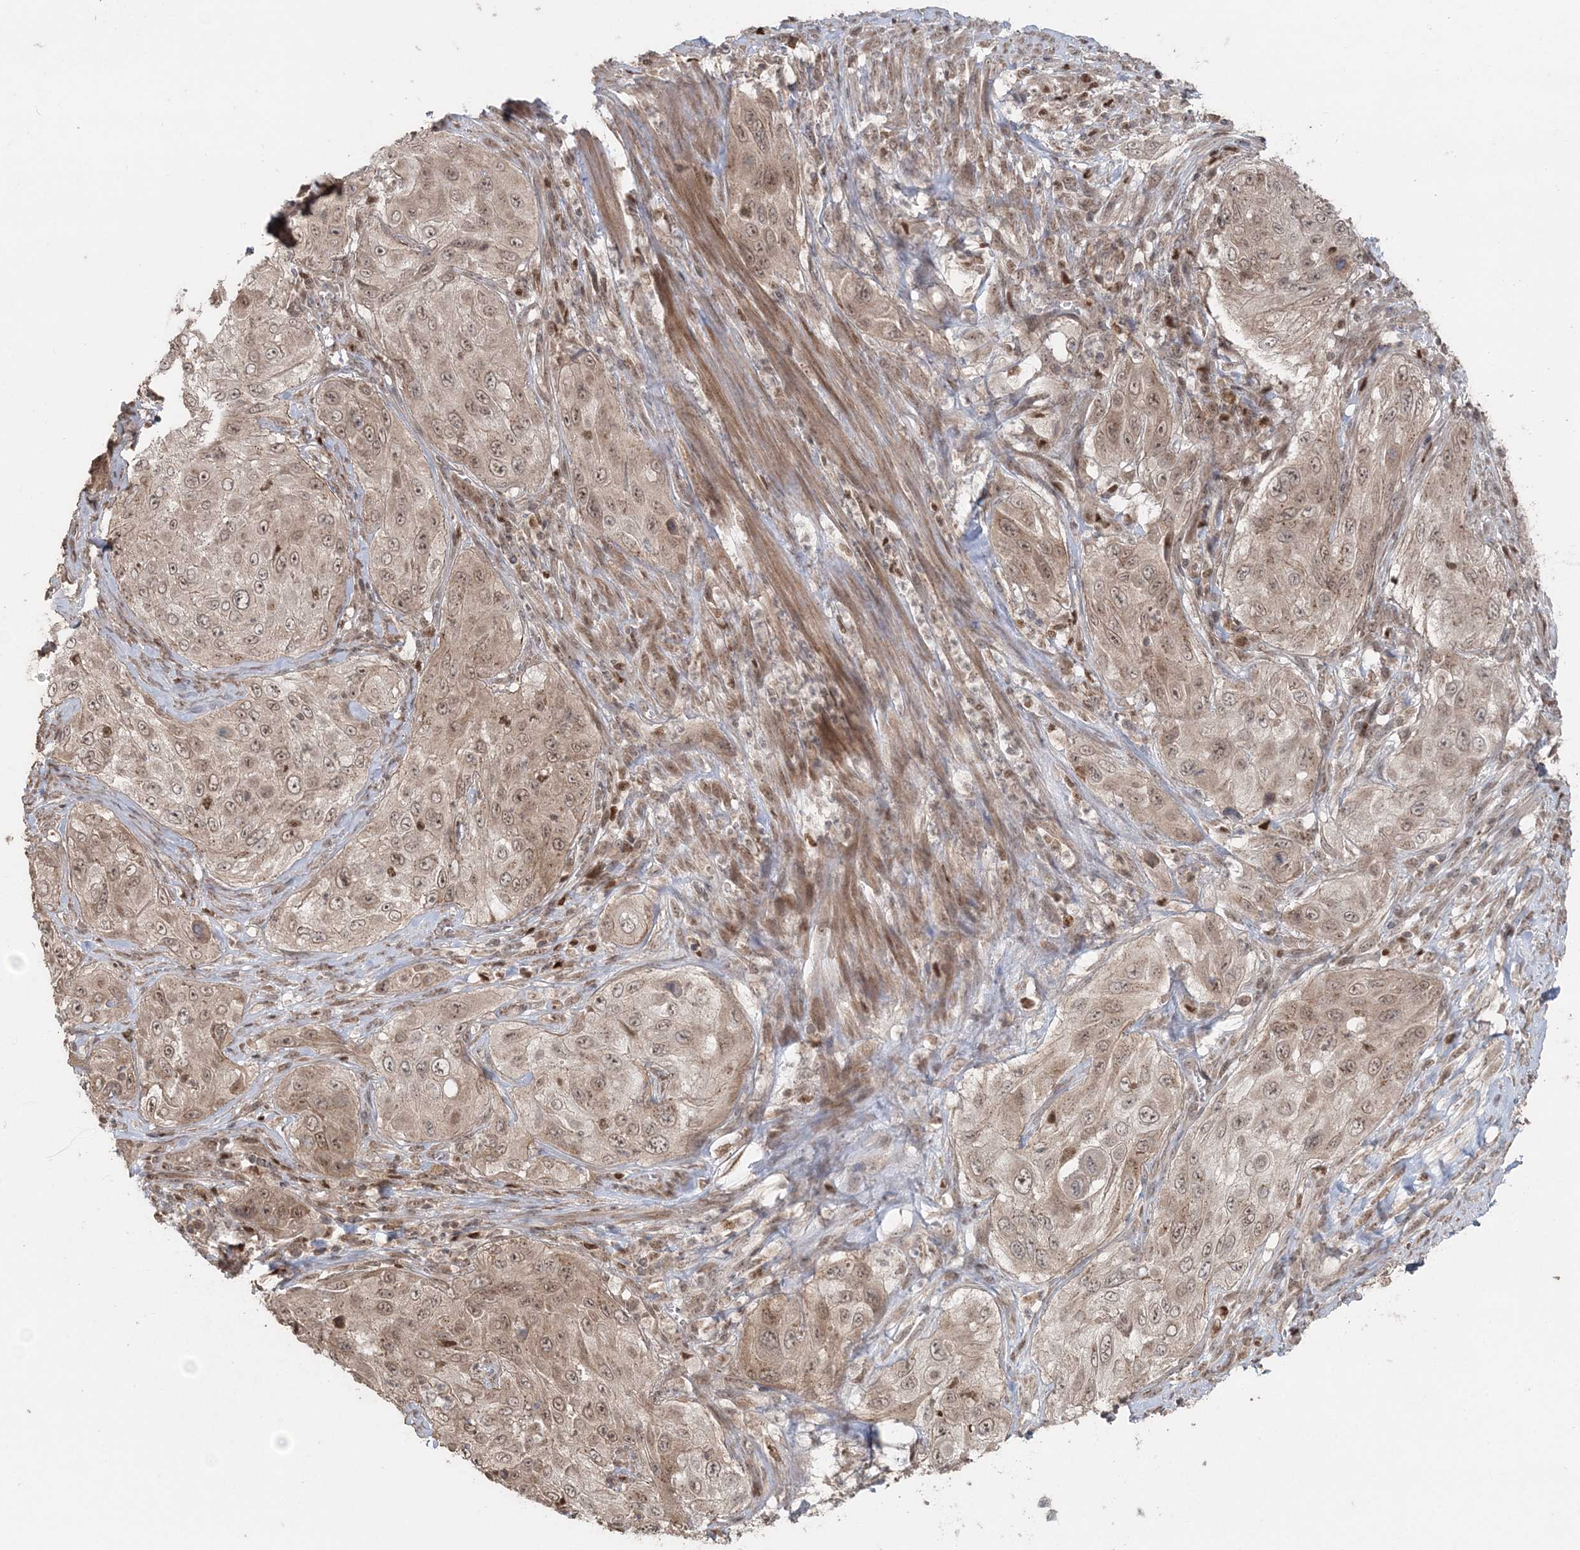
{"staining": {"intensity": "moderate", "quantity": ">75%", "location": "nuclear"}, "tissue": "cervical cancer", "cell_type": "Tumor cells", "image_type": "cancer", "snomed": [{"axis": "morphology", "description": "Squamous cell carcinoma, NOS"}, {"axis": "topography", "description": "Cervix"}], "caption": "This is a micrograph of immunohistochemistry staining of cervical squamous cell carcinoma, which shows moderate expression in the nuclear of tumor cells.", "gene": "SLU7", "patient": {"sex": "female", "age": 42}}